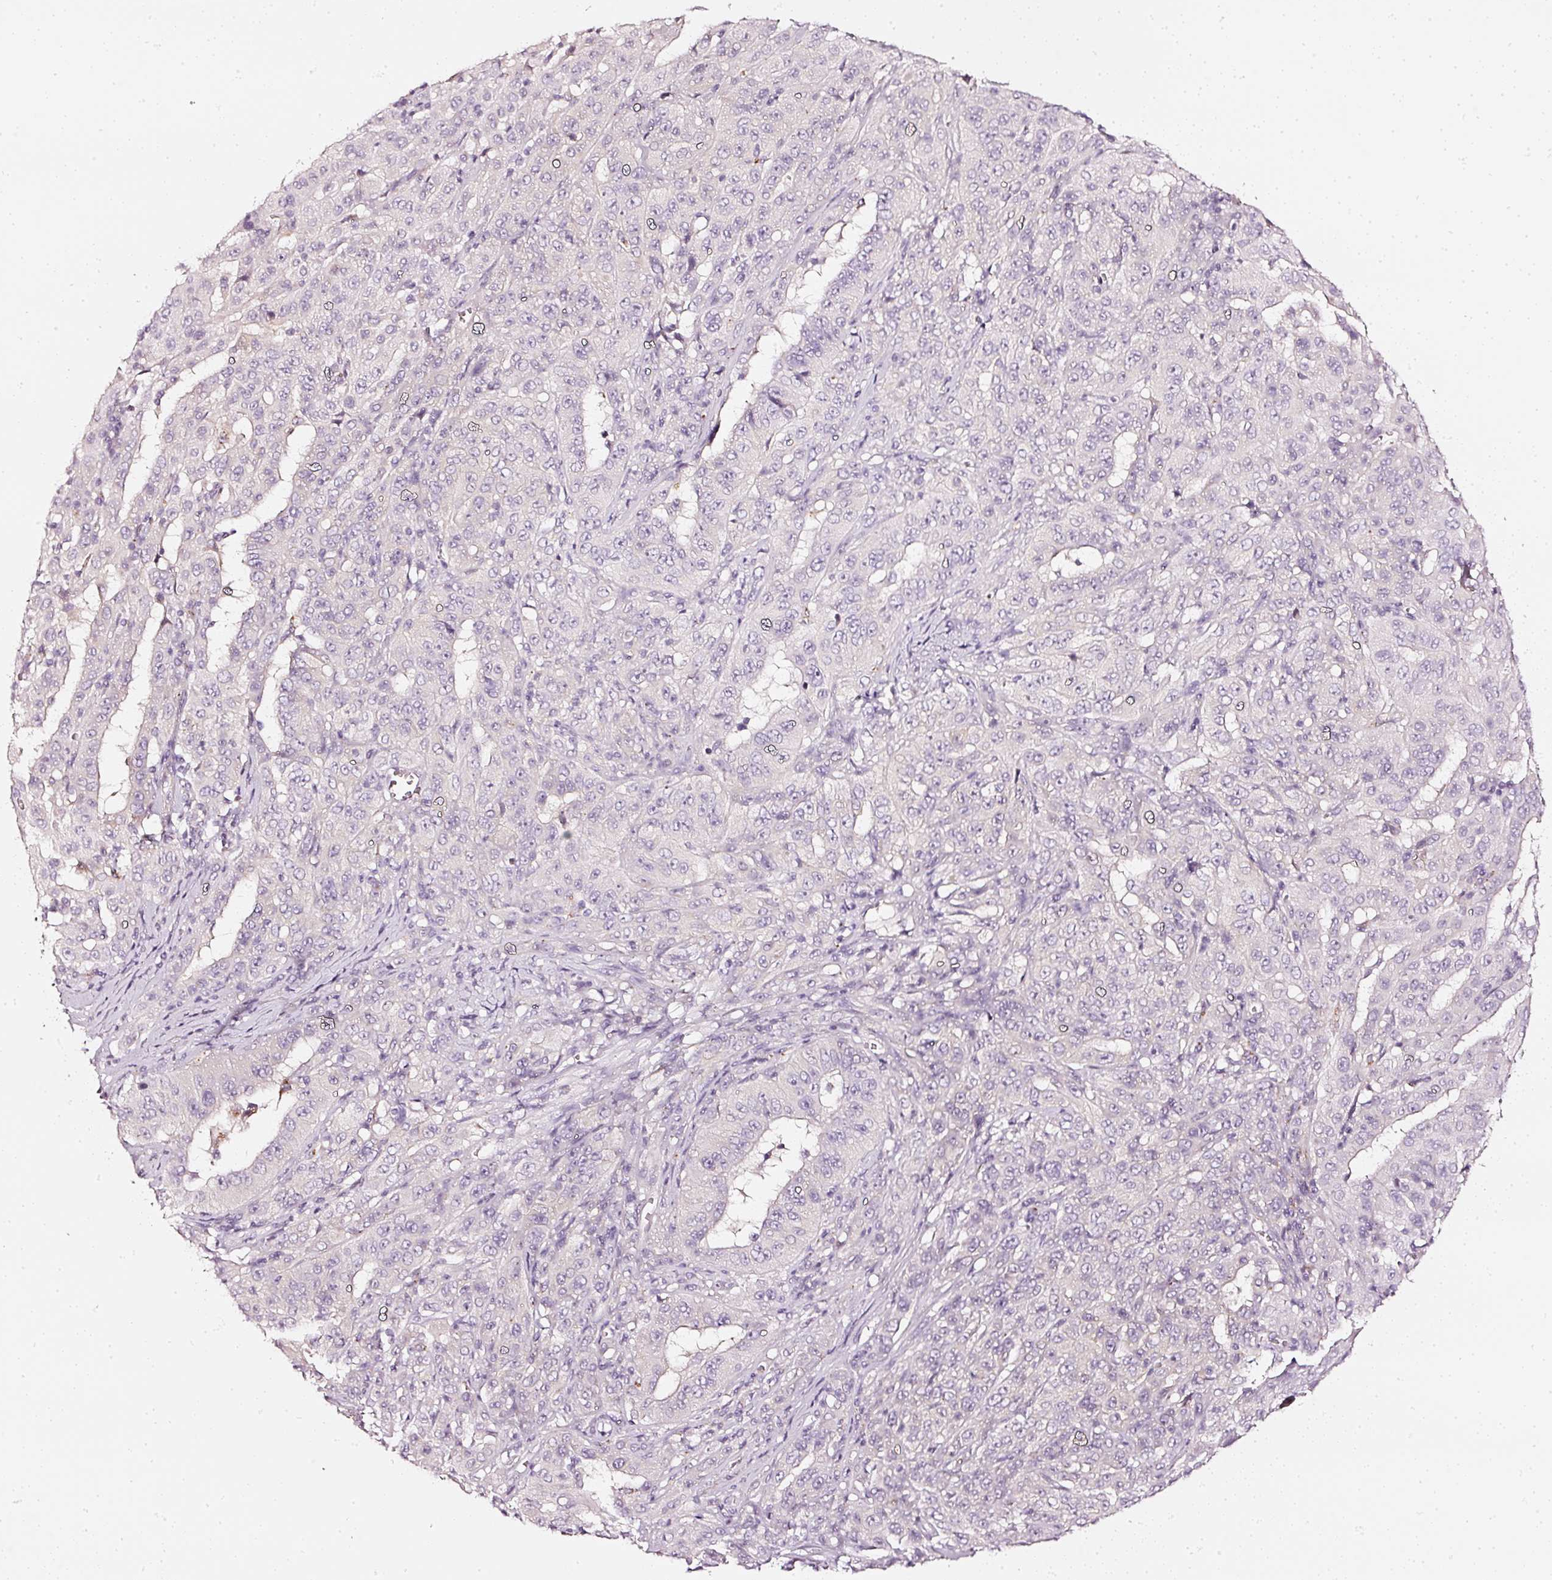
{"staining": {"intensity": "negative", "quantity": "none", "location": "none"}, "tissue": "pancreatic cancer", "cell_type": "Tumor cells", "image_type": "cancer", "snomed": [{"axis": "morphology", "description": "Adenocarcinoma, NOS"}, {"axis": "topography", "description": "Pancreas"}], "caption": "Tumor cells show no significant protein staining in pancreatic cancer (adenocarcinoma).", "gene": "CNP", "patient": {"sex": "male", "age": 63}}